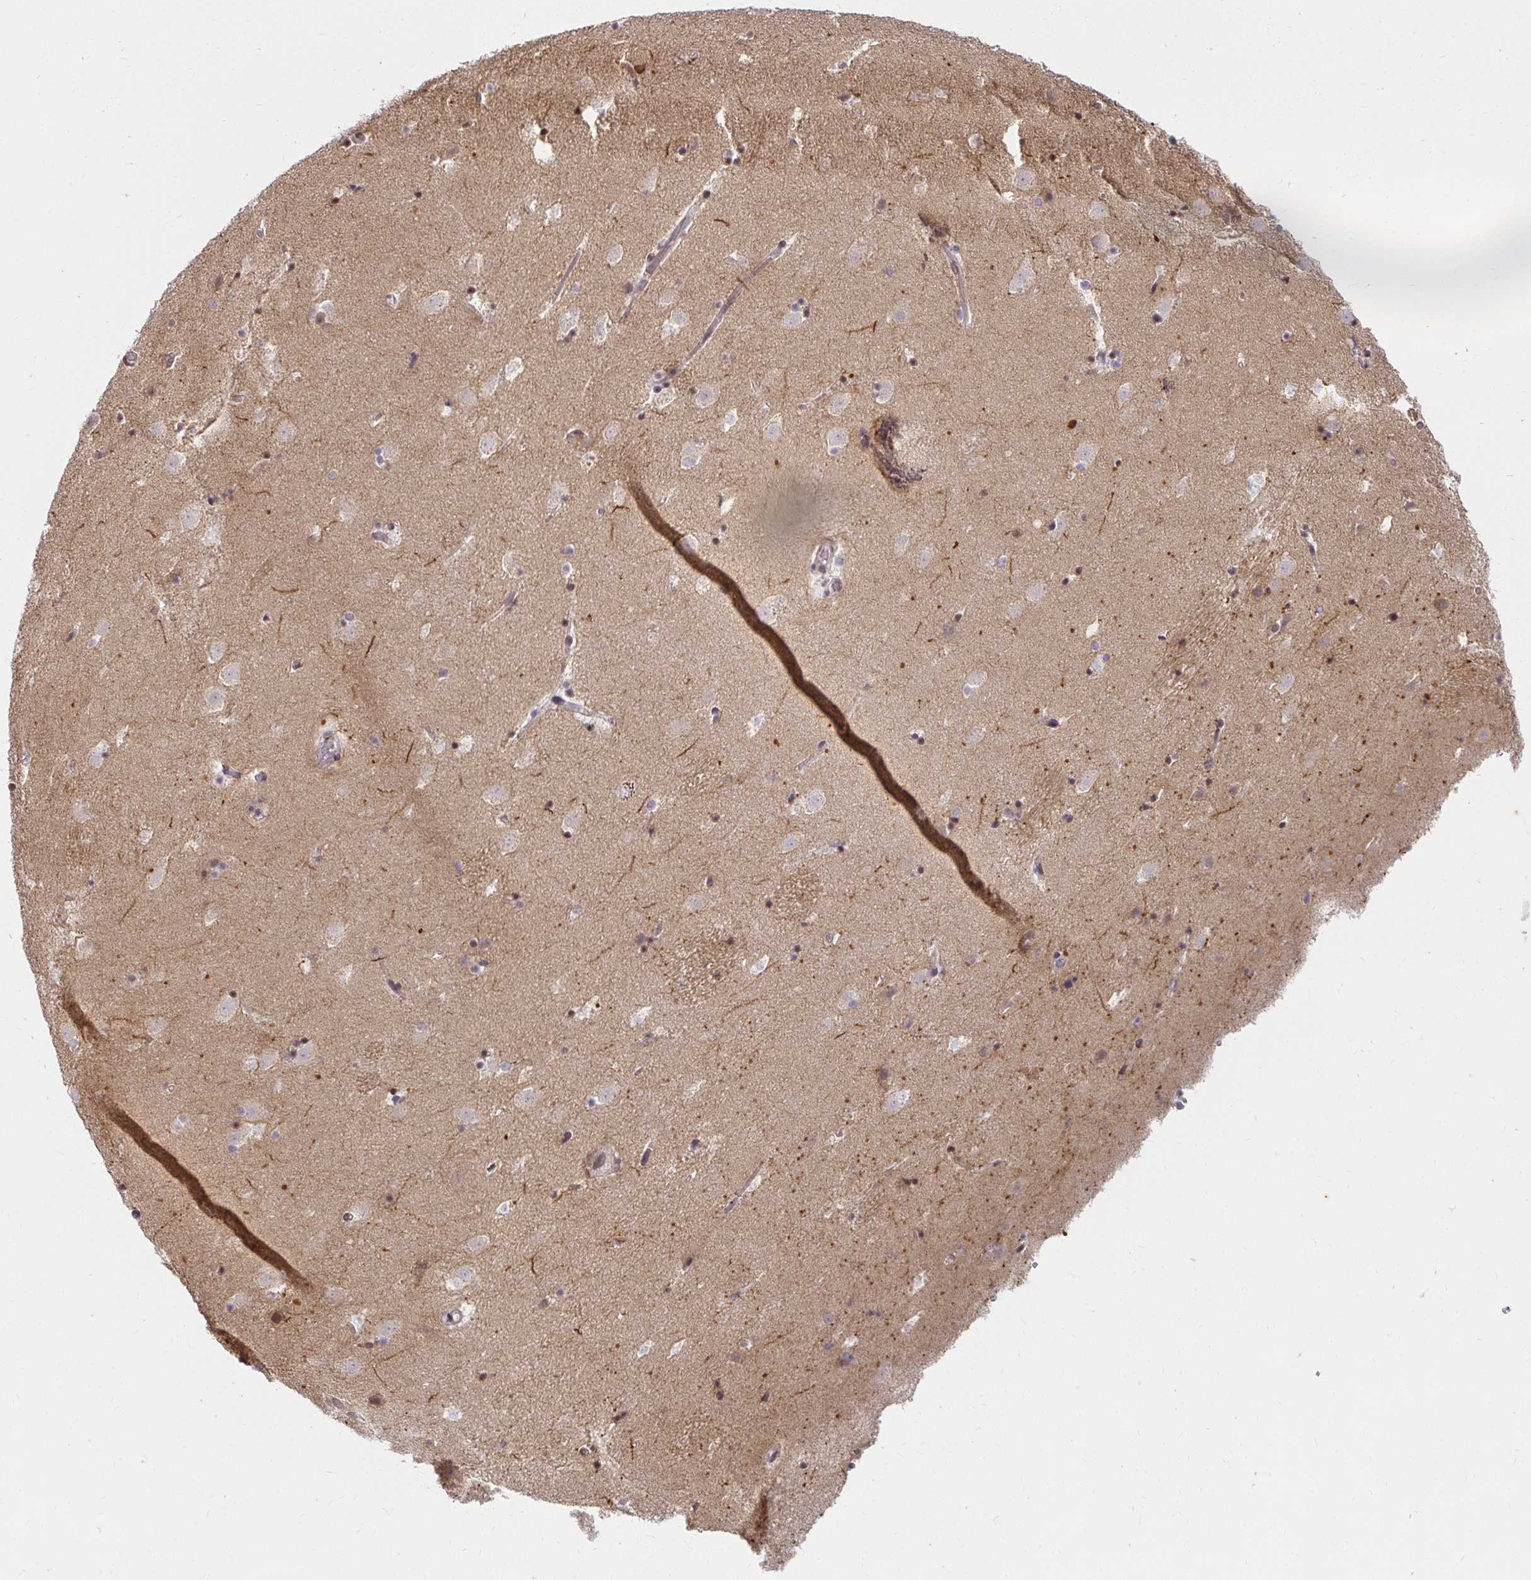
{"staining": {"intensity": "negative", "quantity": "none", "location": "none"}, "tissue": "caudate", "cell_type": "Glial cells", "image_type": "normal", "snomed": [{"axis": "morphology", "description": "Normal tissue, NOS"}, {"axis": "topography", "description": "Lateral ventricle wall"}], "caption": "The photomicrograph reveals no staining of glial cells in benign caudate.", "gene": "ANK3", "patient": {"sex": "male", "age": 37}}